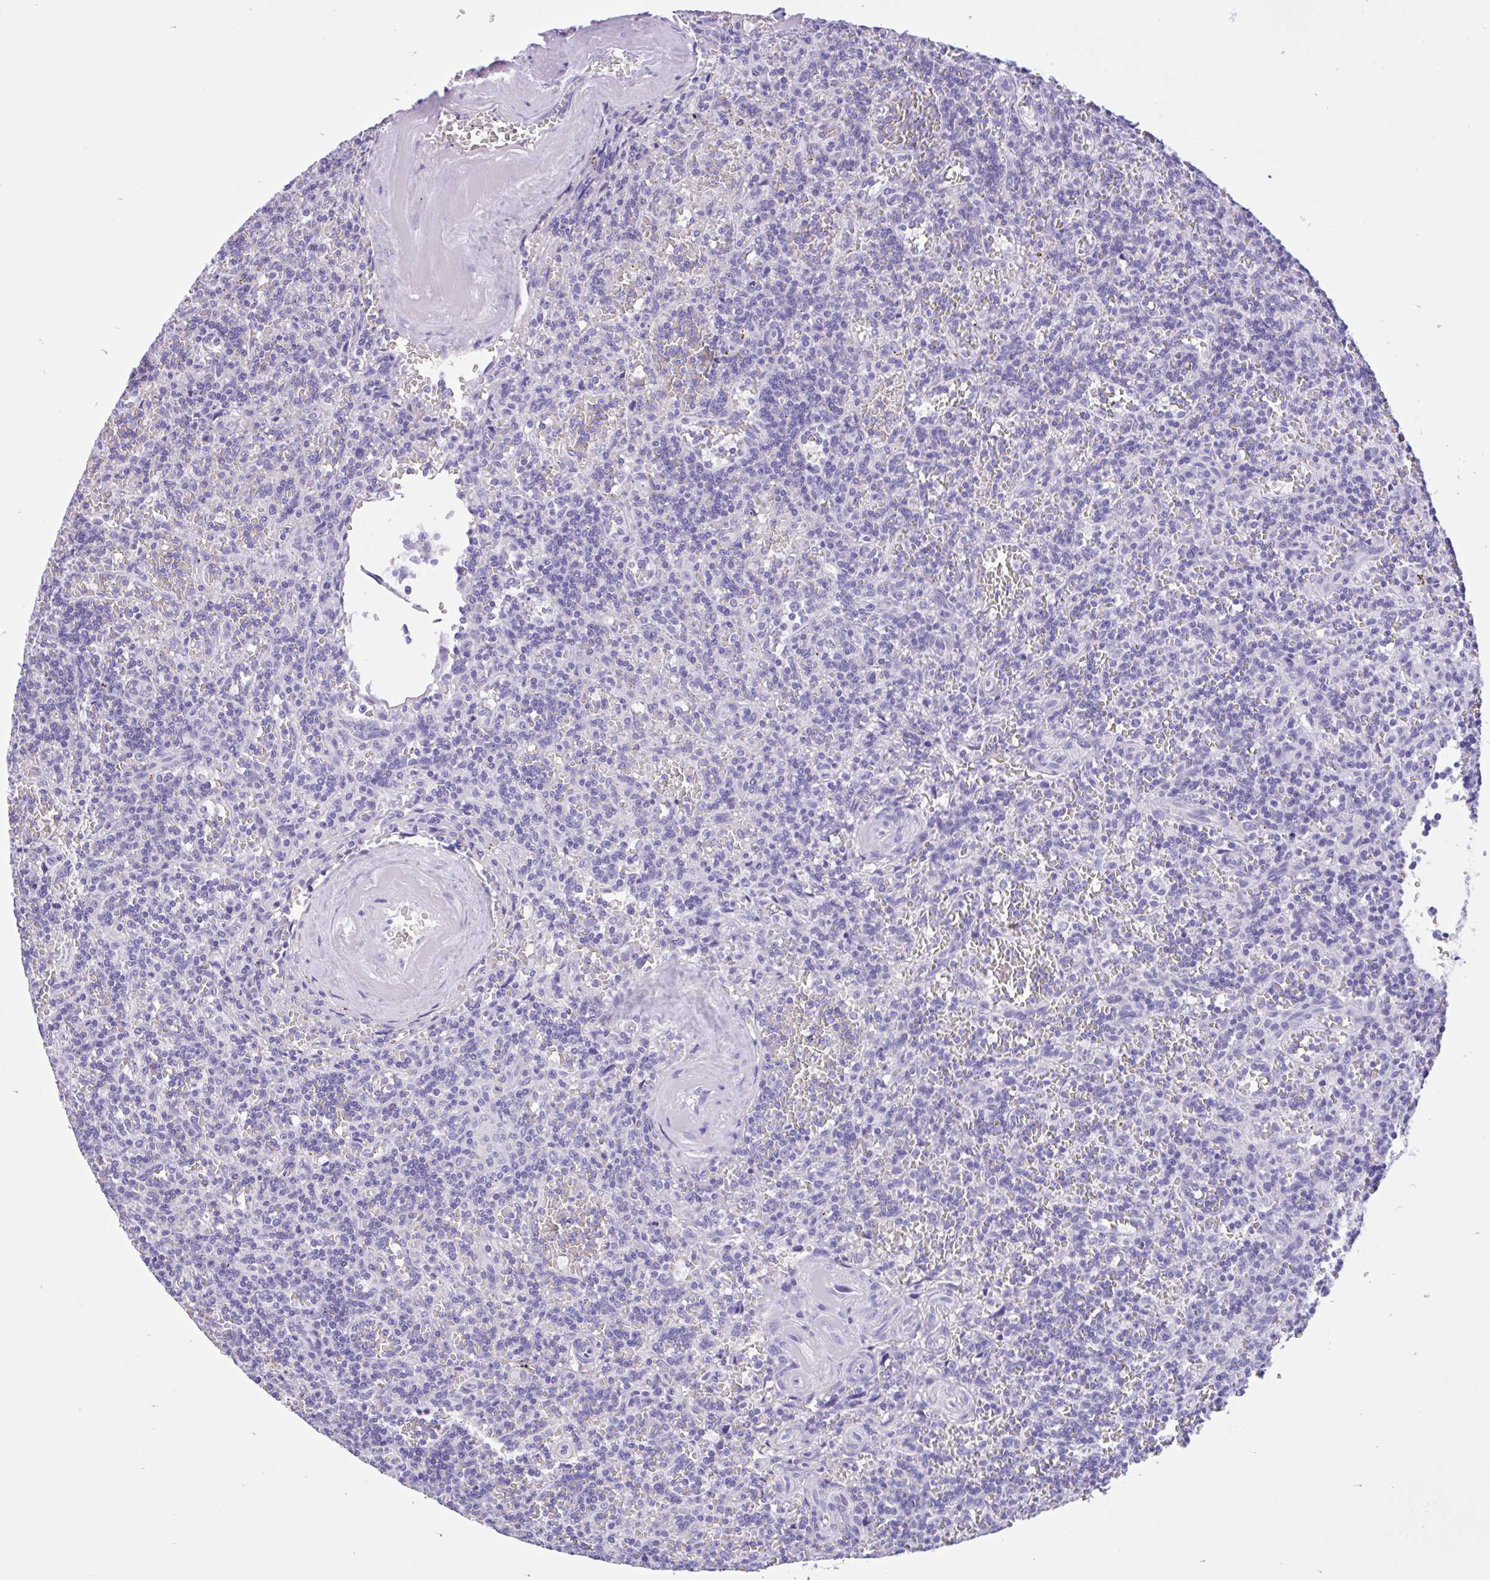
{"staining": {"intensity": "negative", "quantity": "none", "location": "none"}, "tissue": "lymphoma", "cell_type": "Tumor cells", "image_type": "cancer", "snomed": [{"axis": "morphology", "description": "Malignant lymphoma, non-Hodgkin's type, Low grade"}, {"axis": "topography", "description": "Spleen"}], "caption": "High power microscopy micrograph of an IHC histopathology image of lymphoma, revealing no significant positivity in tumor cells.", "gene": "ZNF319", "patient": {"sex": "male", "age": 73}}